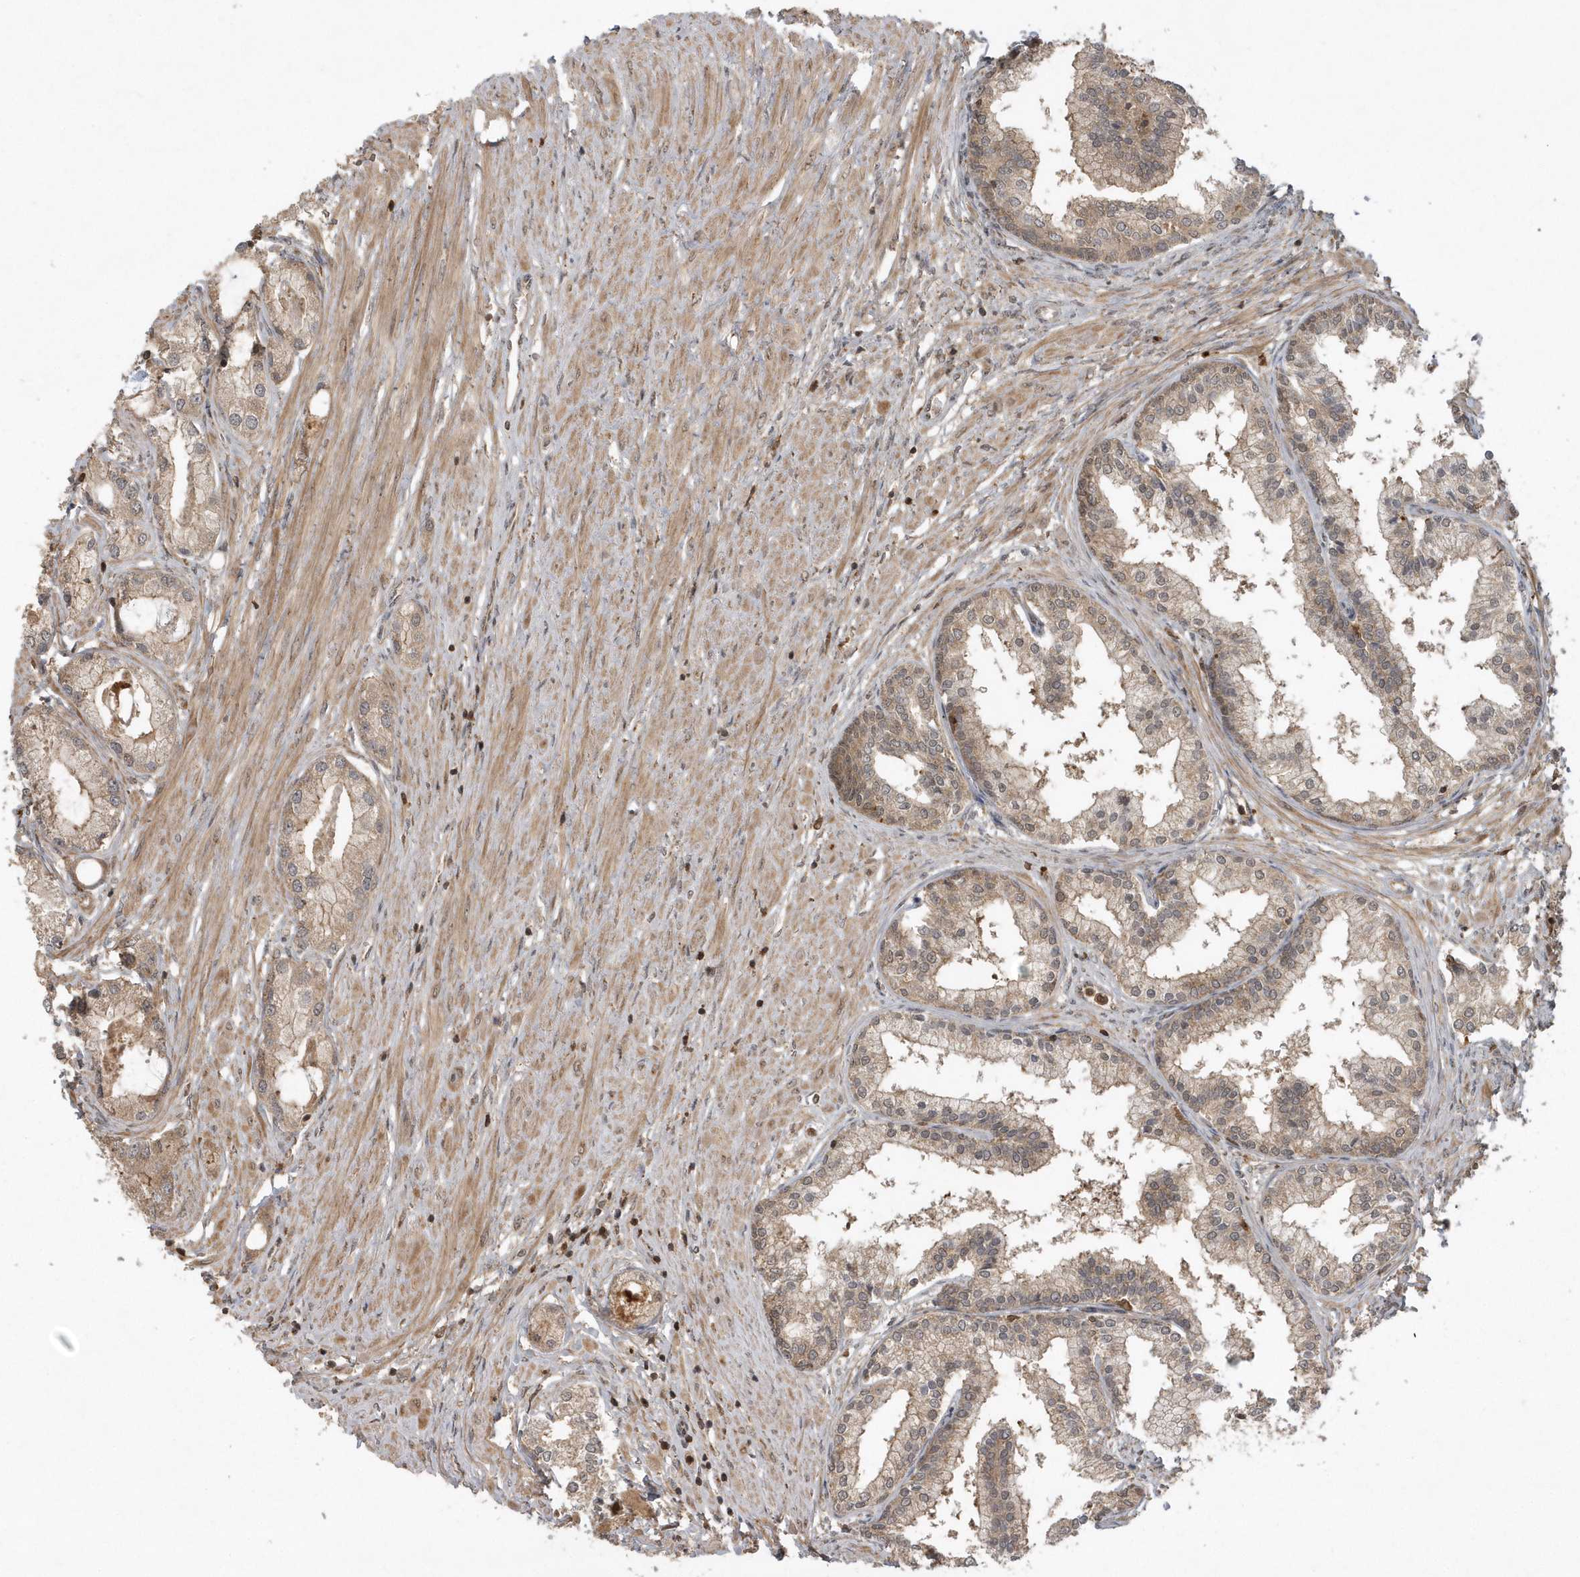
{"staining": {"intensity": "weak", "quantity": ">75%", "location": "cytoplasmic/membranous"}, "tissue": "prostate cancer", "cell_type": "Tumor cells", "image_type": "cancer", "snomed": [{"axis": "morphology", "description": "Adenocarcinoma, Low grade"}, {"axis": "topography", "description": "Prostate"}], "caption": "The histopathology image shows a brown stain indicating the presence of a protein in the cytoplasmic/membranous of tumor cells in prostate cancer (adenocarcinoma (low-grade)). (DAB = brown stain, brightfield microscopy at high magnification).", "gene": "LACC1", "patient": {"sex": "male", "age": 62}}